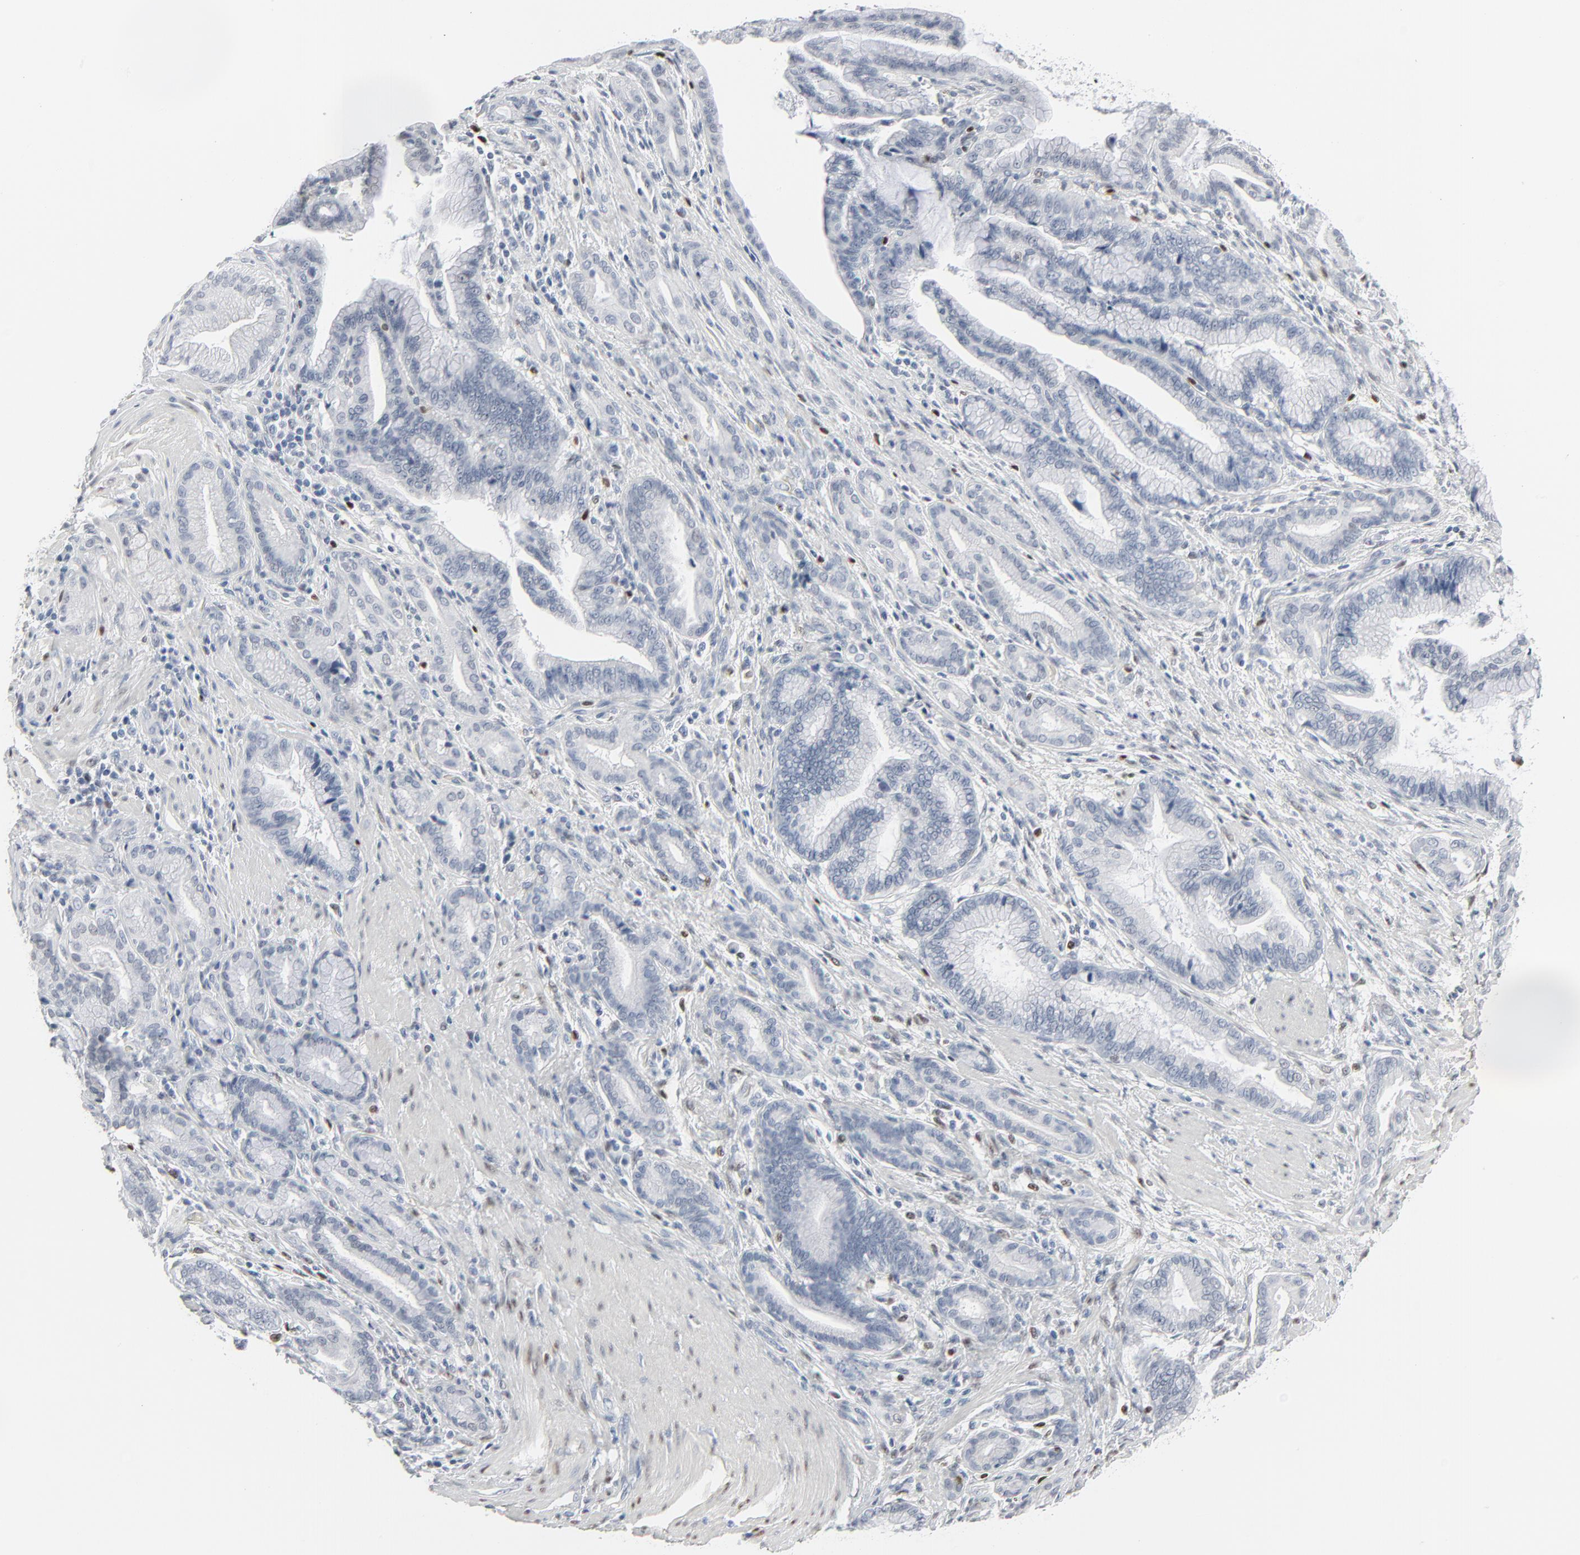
{"staining": {"intensity": "negative", "quantity": "none", "location": "none"}, "tissue": "pancreatic cancer", "cell_type": "Tumor cells", "image_type": "cancer", "snomed": [{"axis": "morphology", "description": "Adenocarcinoma, NOS"}, {"axis": "topography", "description": "Pancreas"}], "caption": "A high-resolution photomicrograph shows immunohistochemistry (IHC) staining of pancreatic adenocarcinoma, which shows no significant expression in tumor cells.", "gene": "MITF", "patient": {"sex": "female", "age": 64}}